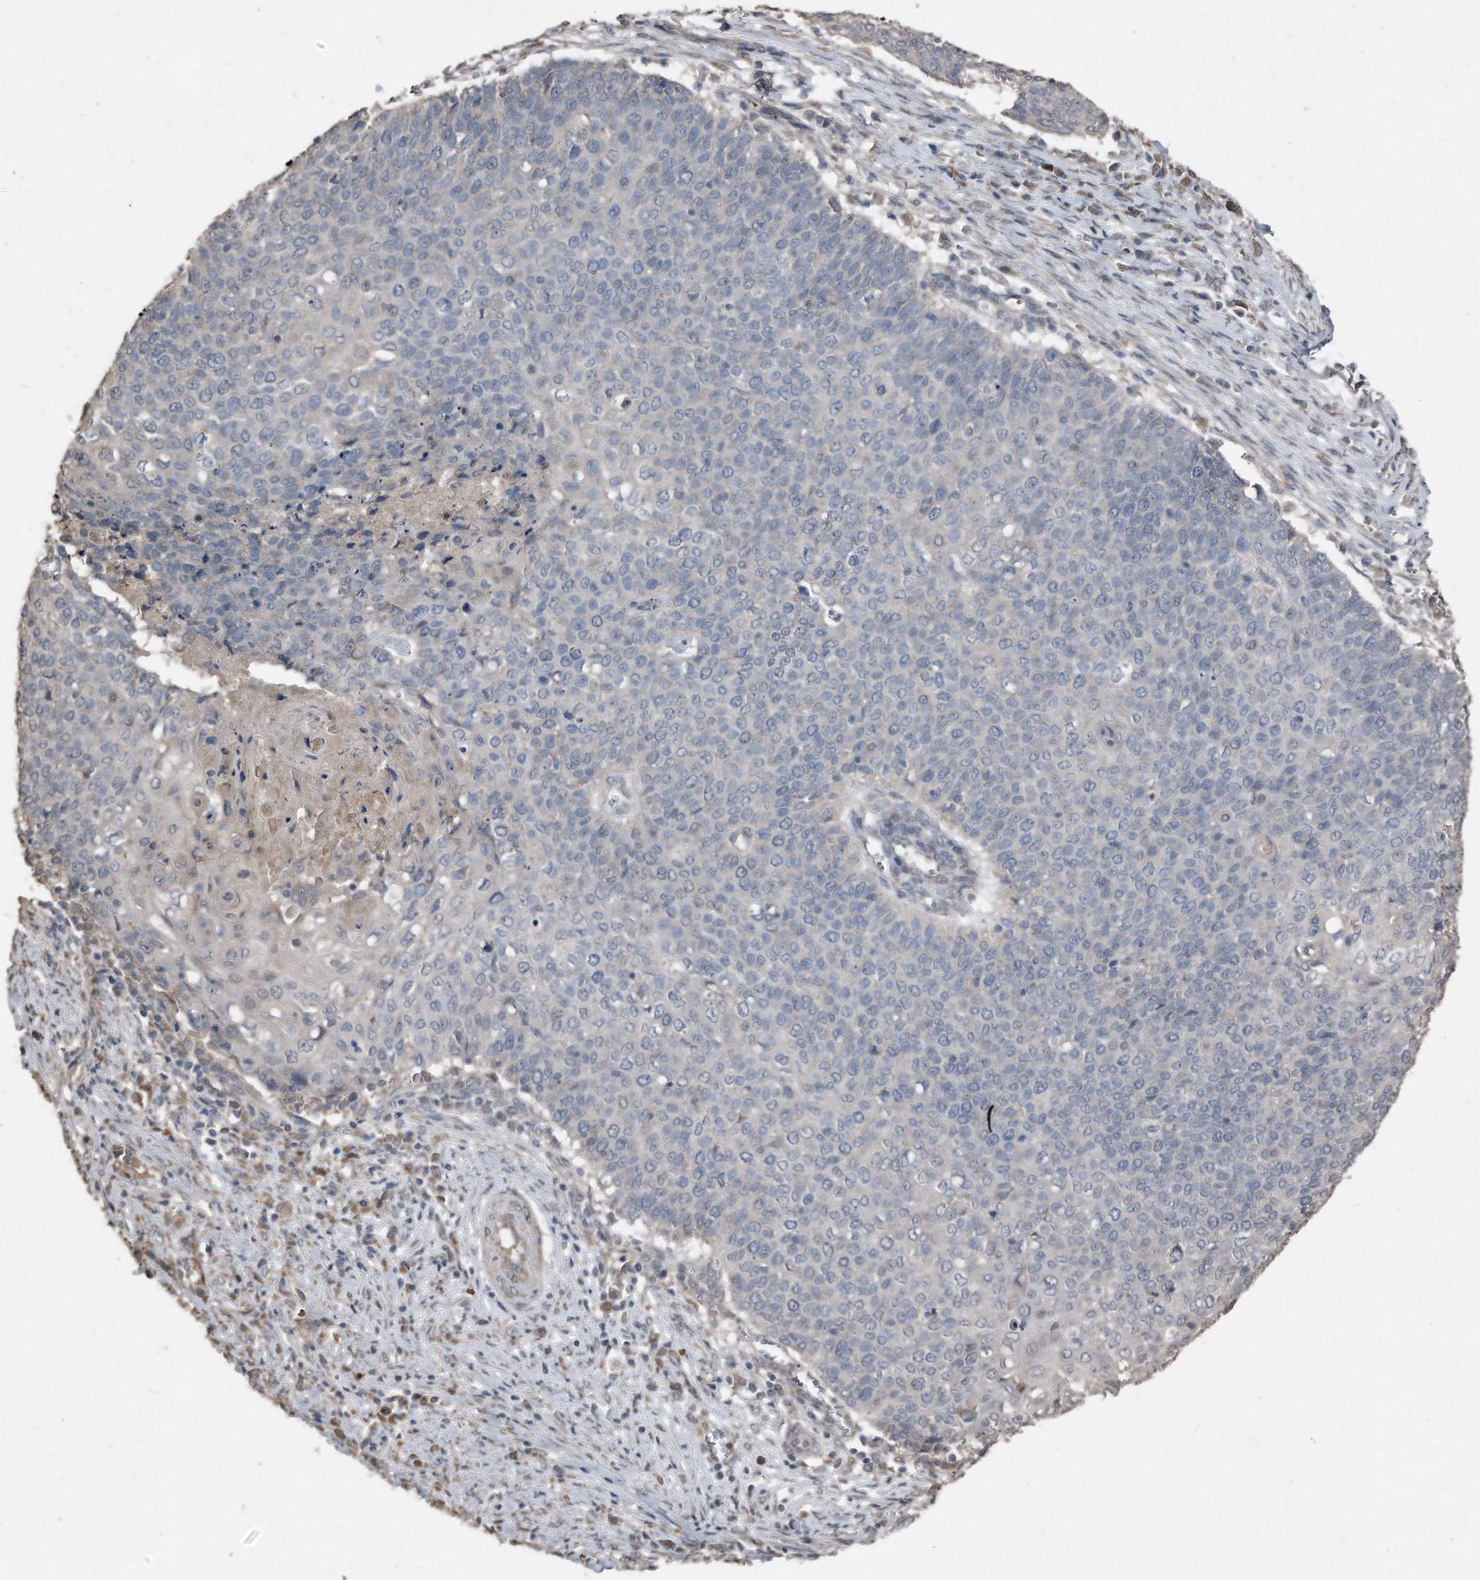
{"staining": {"intensity": "negative", "quantity": "none", "location": "none"}, "tissue": "cervical cancer", "cell_type": "Tumor cells", "image_type": "cancer", "snomed": [{"axis": "morphology", "description": "Squamous cell carcinoma, NOS"}, {"axis": "topography", "description": "Cervix"}], "caption": "There is no significant expression in tumor cells of cervical cancer (squamous cell carcinoma).", "gene": "ANKRD10", "patient": {"sex": "female", "age": 39}}